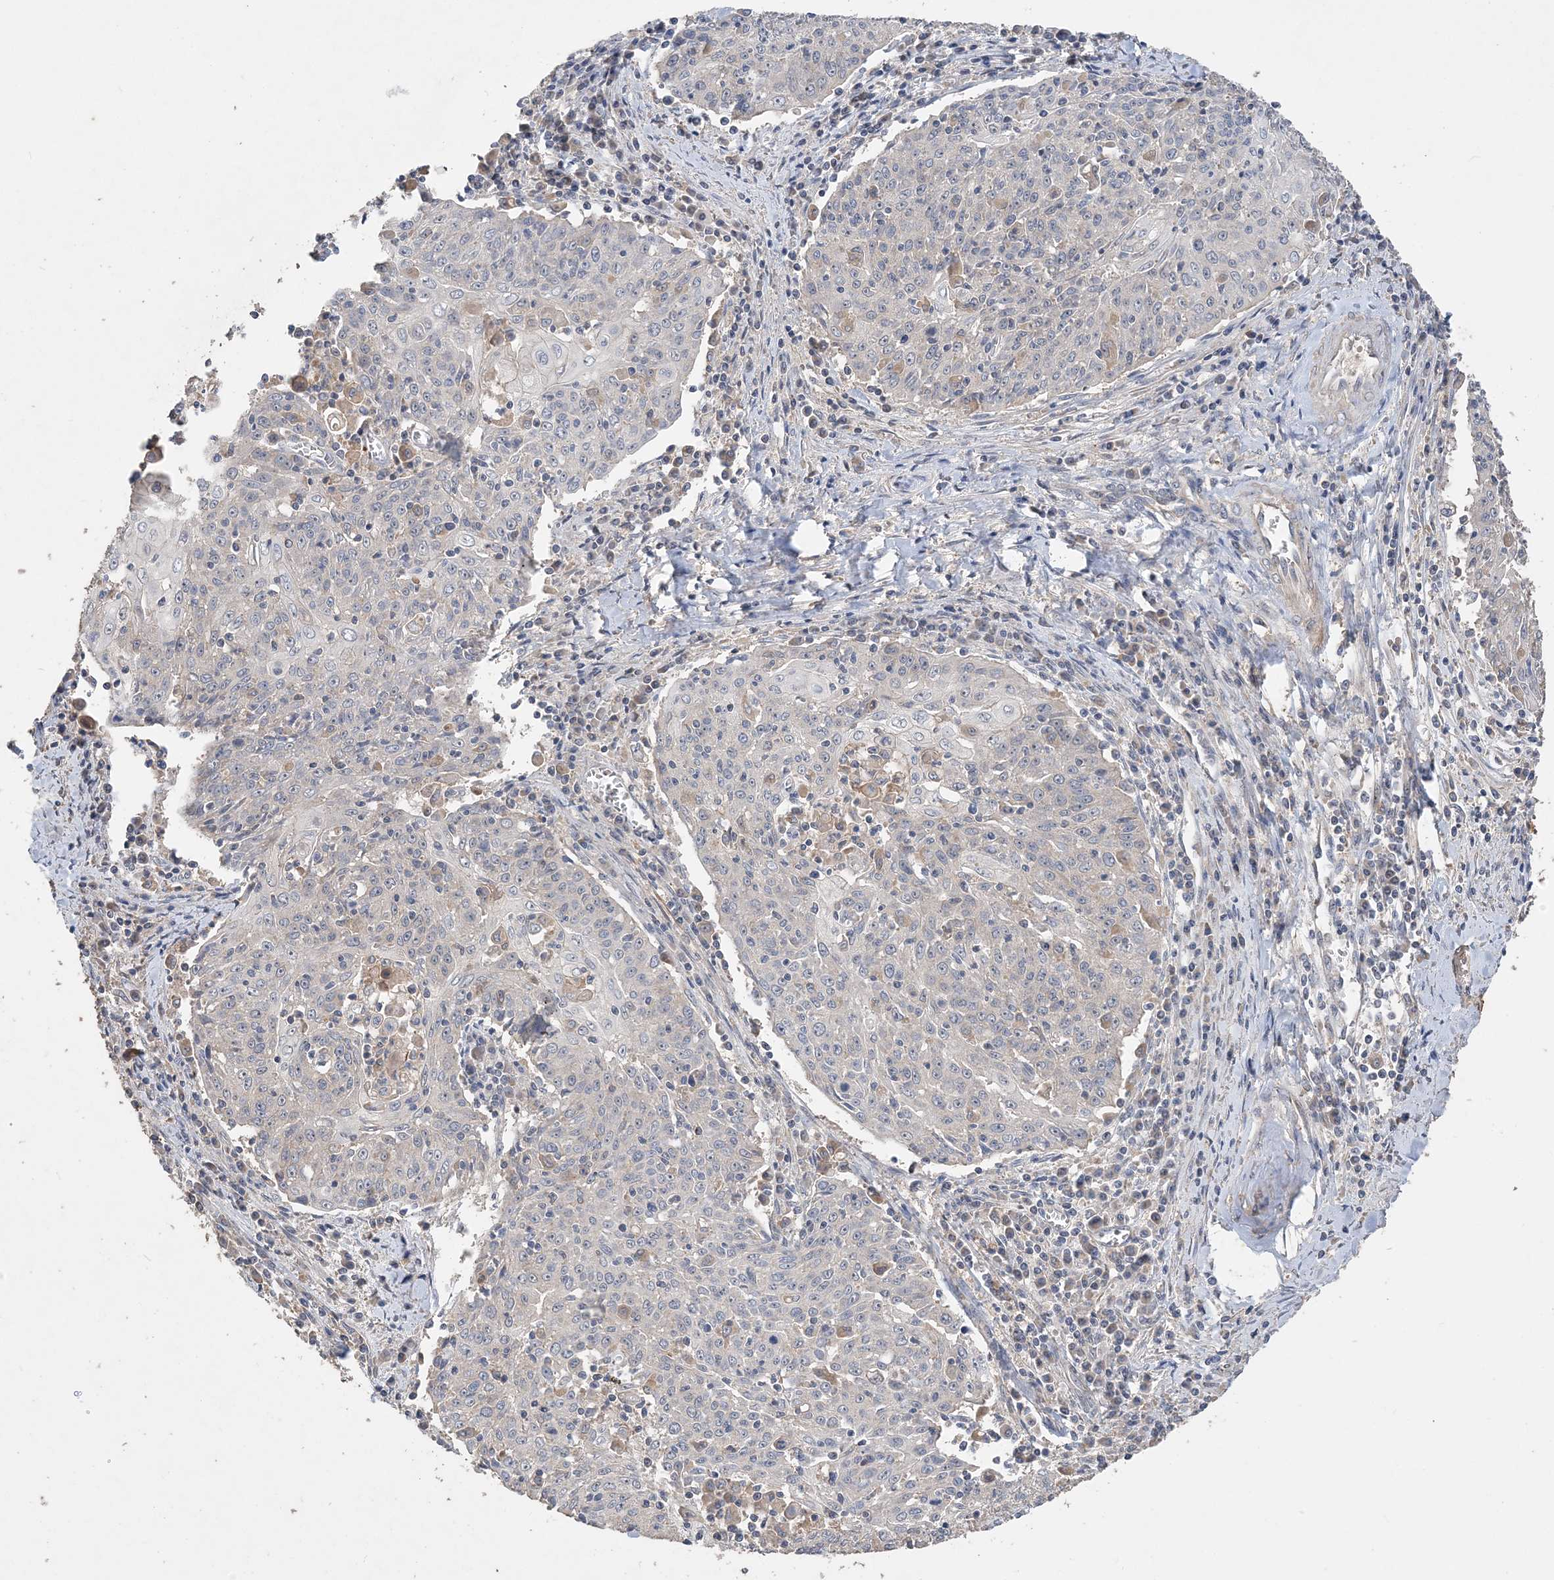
{"staining": {"intensity": "moderate", "quantity": "<25%", "location": "cytoplasmic/membranous"}, "tissue": "cervical cancer", "cell_type": "Tumor cells", "image_type": "cancer", "snomed": [{"axis": "morphology", "description": "Squamous cell carcinoma, NOS"}, {"axis": "topography", "description": "Cervix"}], "caption": "Tumor cells show low levels of moderate cytoplasmic/membranous expression in about <25% of cells in human squamous cell carcinoma (cervical). (Brightfield microscopy of DAB IHC at high magnification).", "gene": "GRINA", "patient": {"sex": "female", "age": 48}}